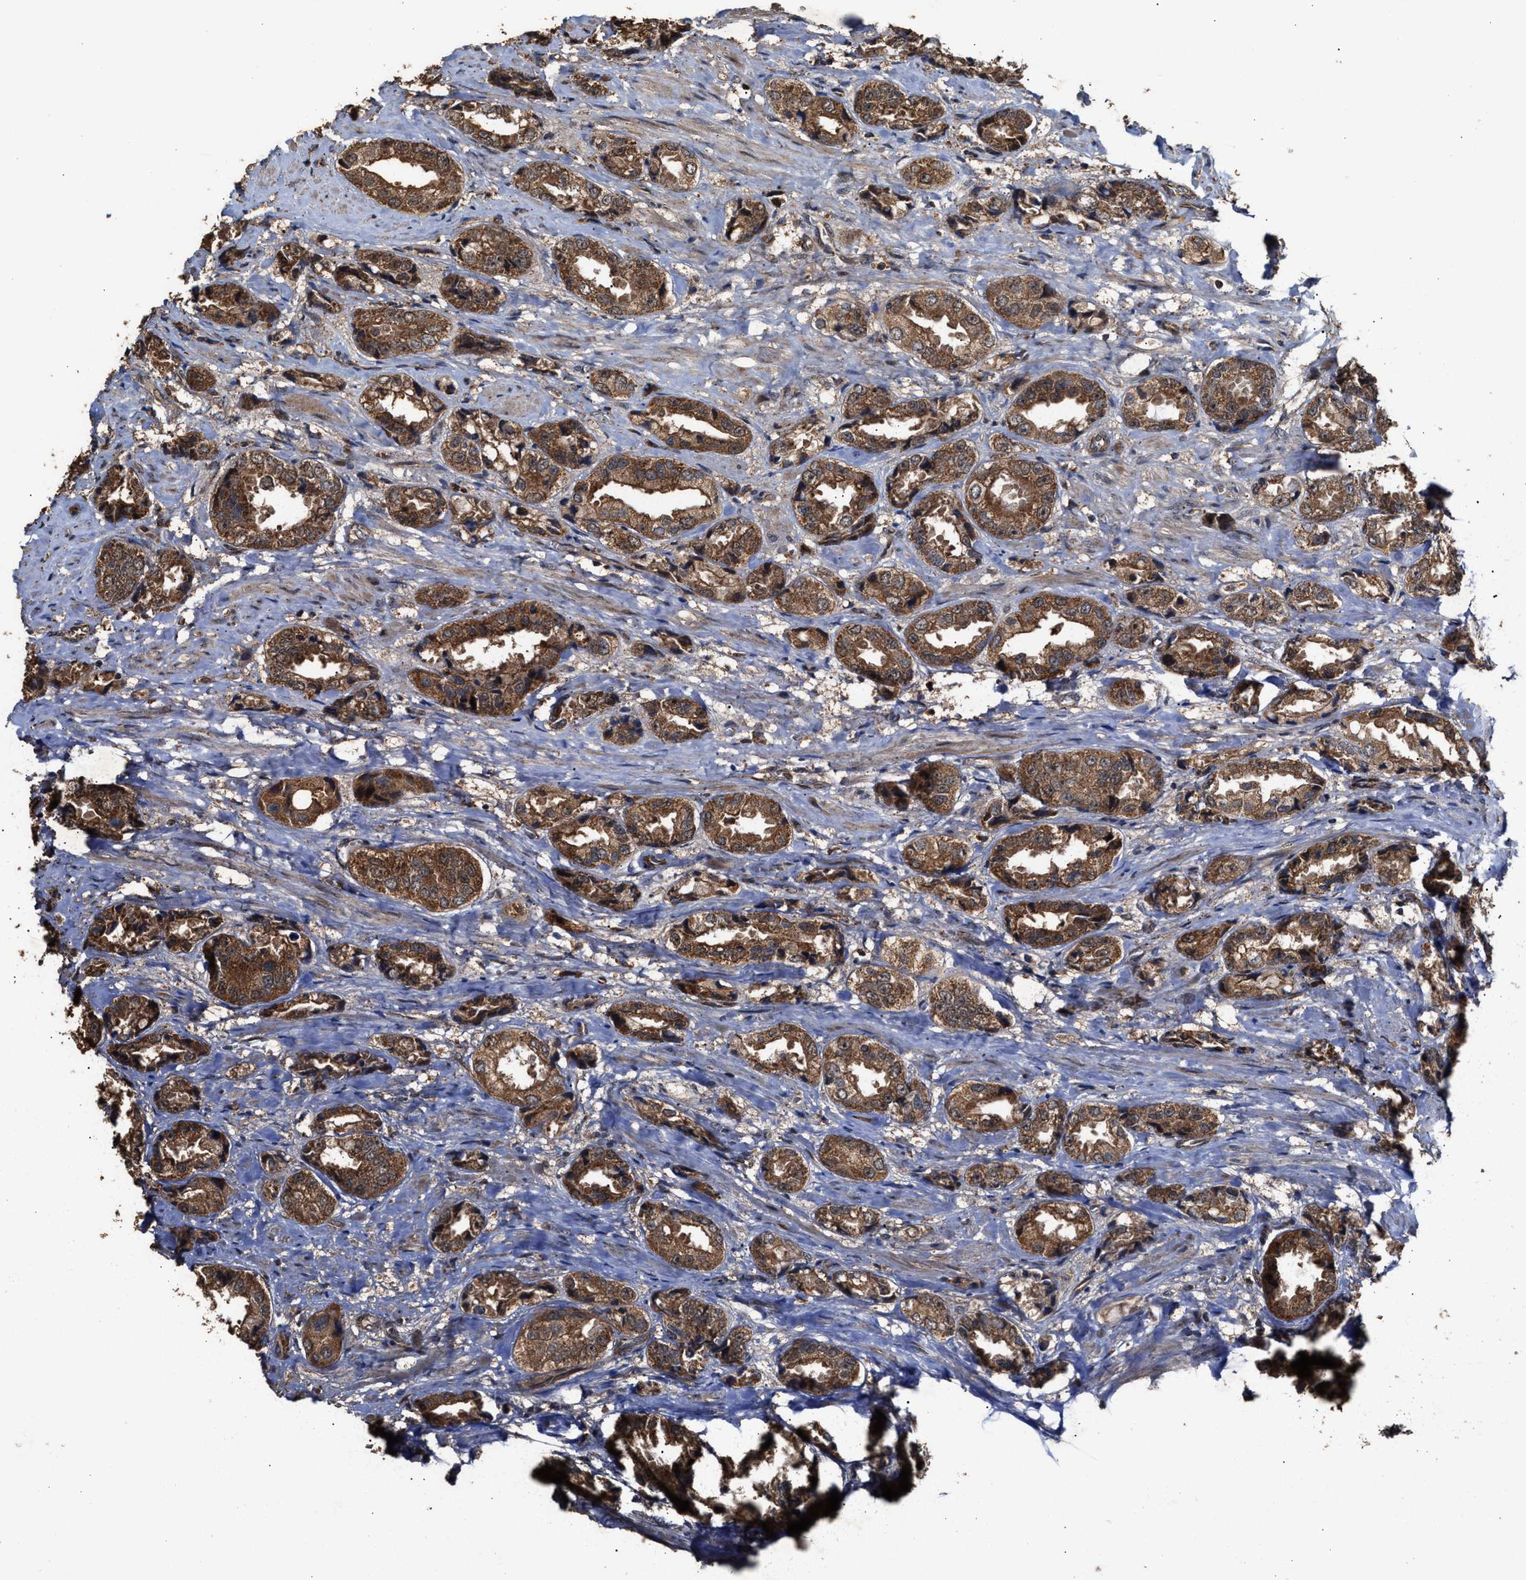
{"staining": {"intensity": "moderate", "quantity": ">75%", "location": "cytoplasmic/membranous"}, "tissue": "prostate cancer", "cell_type": "Tumor cells", "image_type": "cancer", "snomed": [{"axis": "morphology", "description": "Adenocarcinoma, High grade"}, {"axis": "topography", "description": "Prostate"}], "caption": "Immunohistochemistry (IHC) staining of prostate cancer, which reveals medium levels of moderate cytoplasmic/membranous positivity in approximately >75% of tumor cells indicating moderate cytoplasmic/membranous protein expression. The staining was performed using DAB (brown) for protein detection and nuclei were counterstained in hematoxylin (blue).", "gene": "ZNHIT6", "patient": {"sex": "male", "age": 61}}